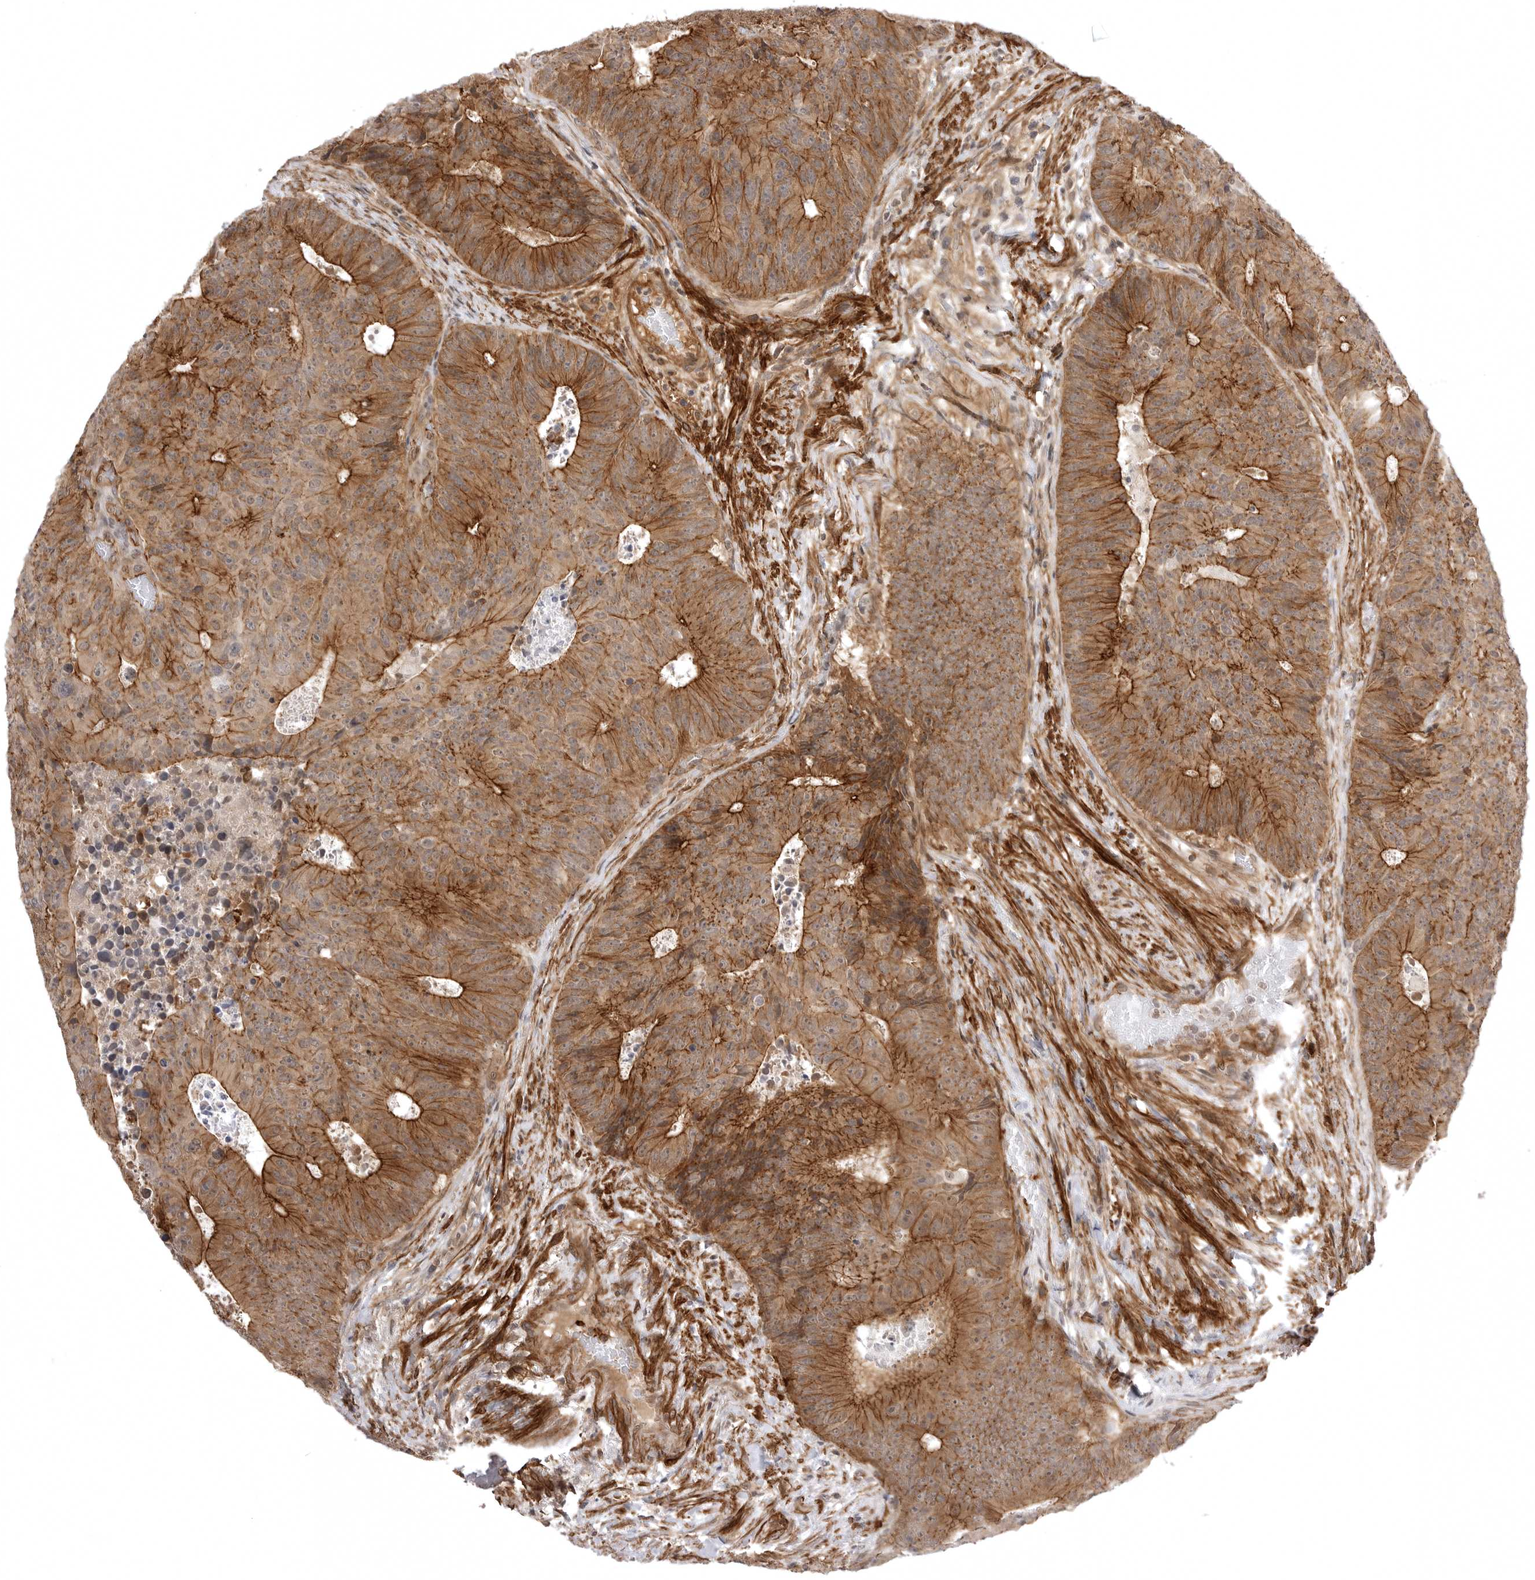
{"staining": {"intensity": "moderate", "quantity": ">75%", "location": "cytoplasmic/membranous"}, "tissue": "colorectal cancer", "cell_type": "Tumor cells", "image_type": "cancer", "snomed": [{"axis": "morphology", "description": "Adenocarcinoma, NOS"}, {"axis": "topography", "description": "Colon"}], "caption": "Immunohistochemical staining of human colorectal adenocarcinoma demonstrates moderate cytoplasmic/membranous protein expression in approximately >75% of tumor cells.", "gene": "SORBS1", "patient": {"sex": "male", "age": 87}}